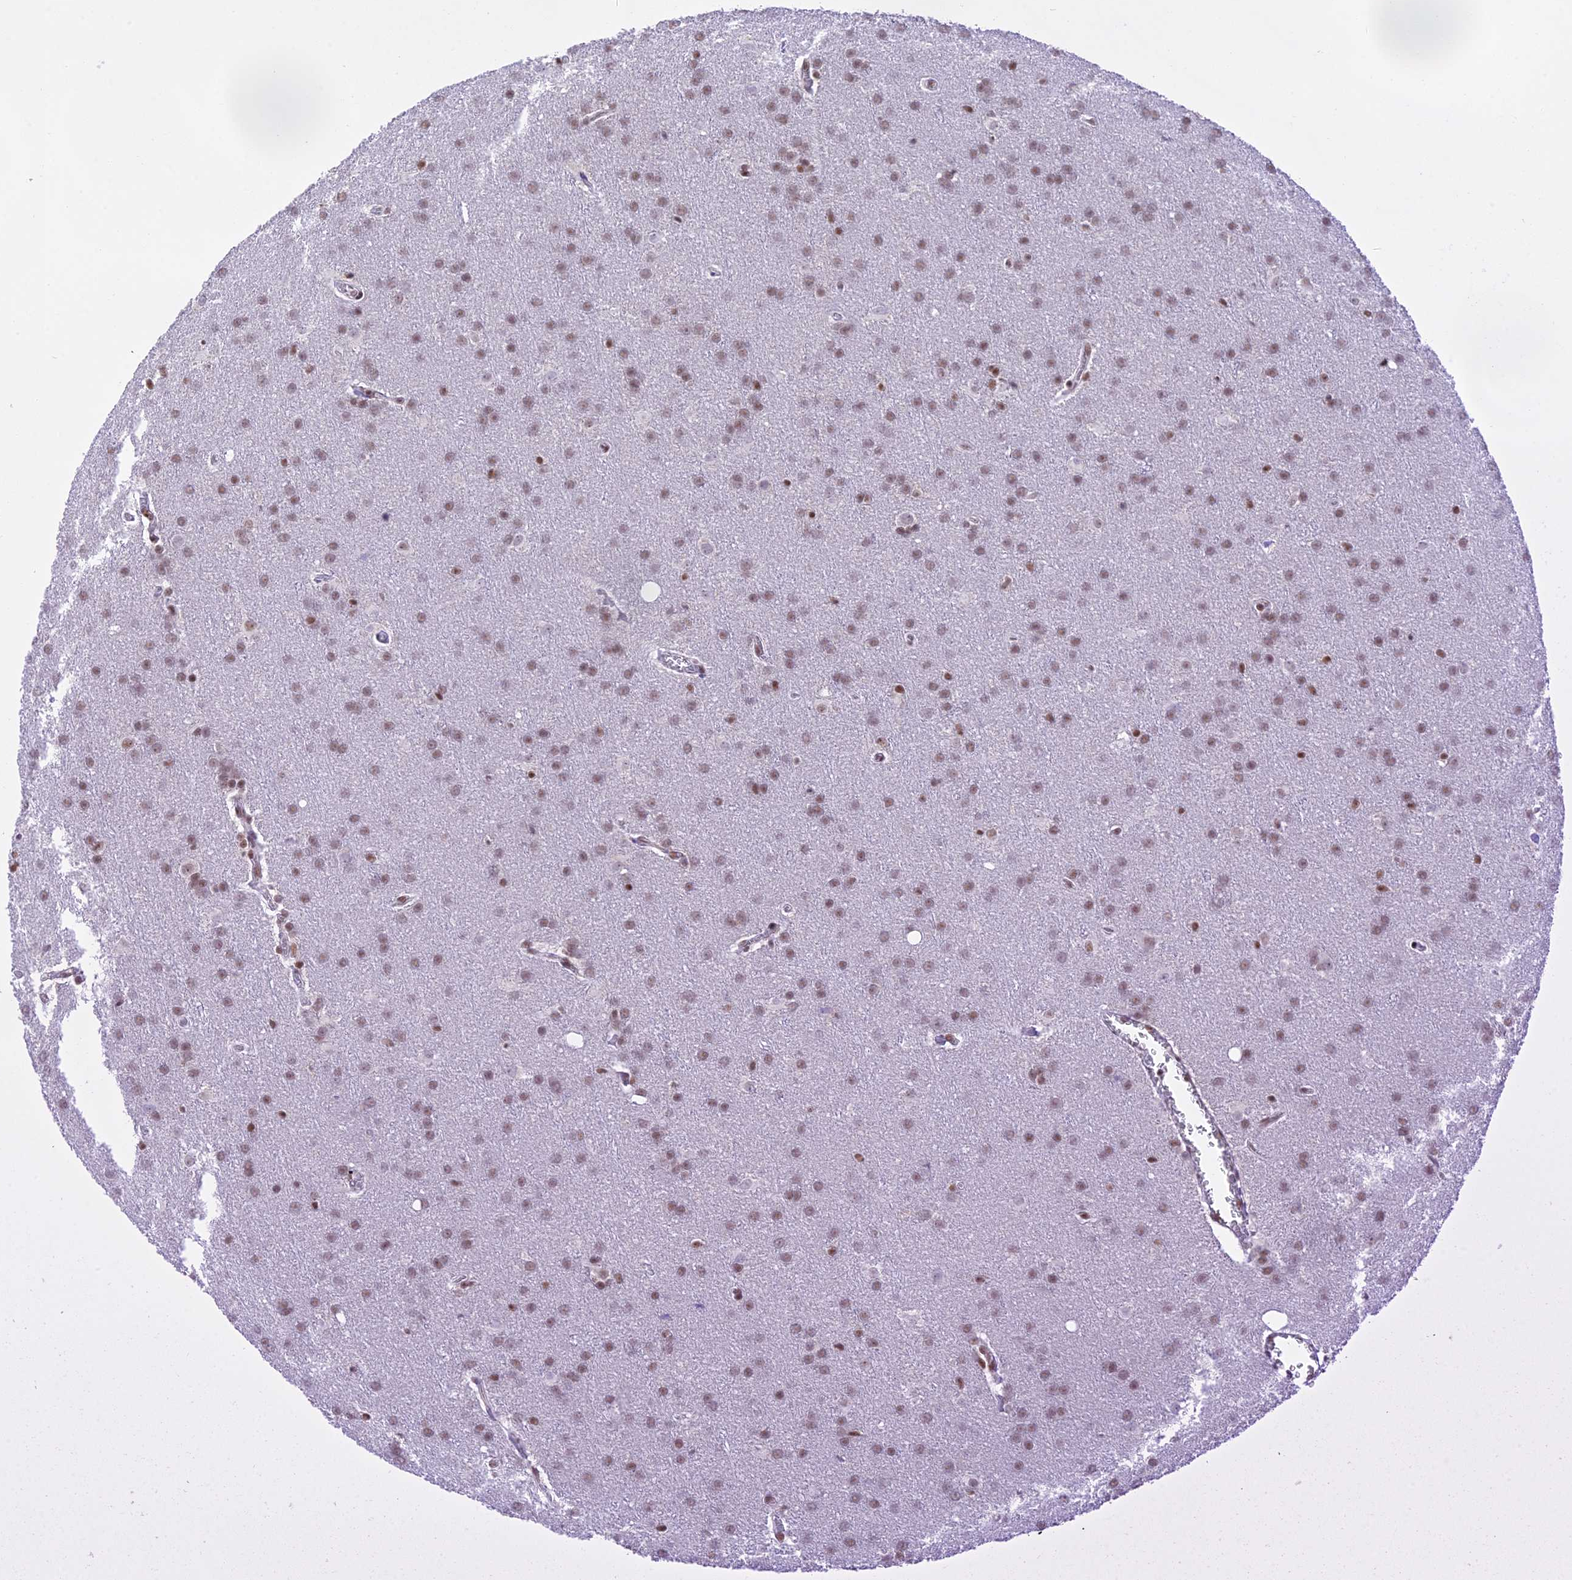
{"staining": {"intensity": "moderate", "quantity": ">75%", "location": "nuclear"}, "tissue": "glioma", "cell_type": "Tumor cells", "image_type": "cancer", "snomed": [{"axis": "morphology", "description": "Glioma, malignant, Low grade"}, {"axis": "topography", "description": "Brain"}], "caption": "Immunohistochemistry (IHC) (DAB (3,3'-diaminobenzidine)) staining of human malignant glioma (low-grade) demonstrates moderate nuclear protein positivity in about >75% of tumor cells. Immunohistochemistry stains the protein in brown and the nuclei are stained blue.", "gene": "THAP11", "patient": {"sex": "female", "age": 32}}